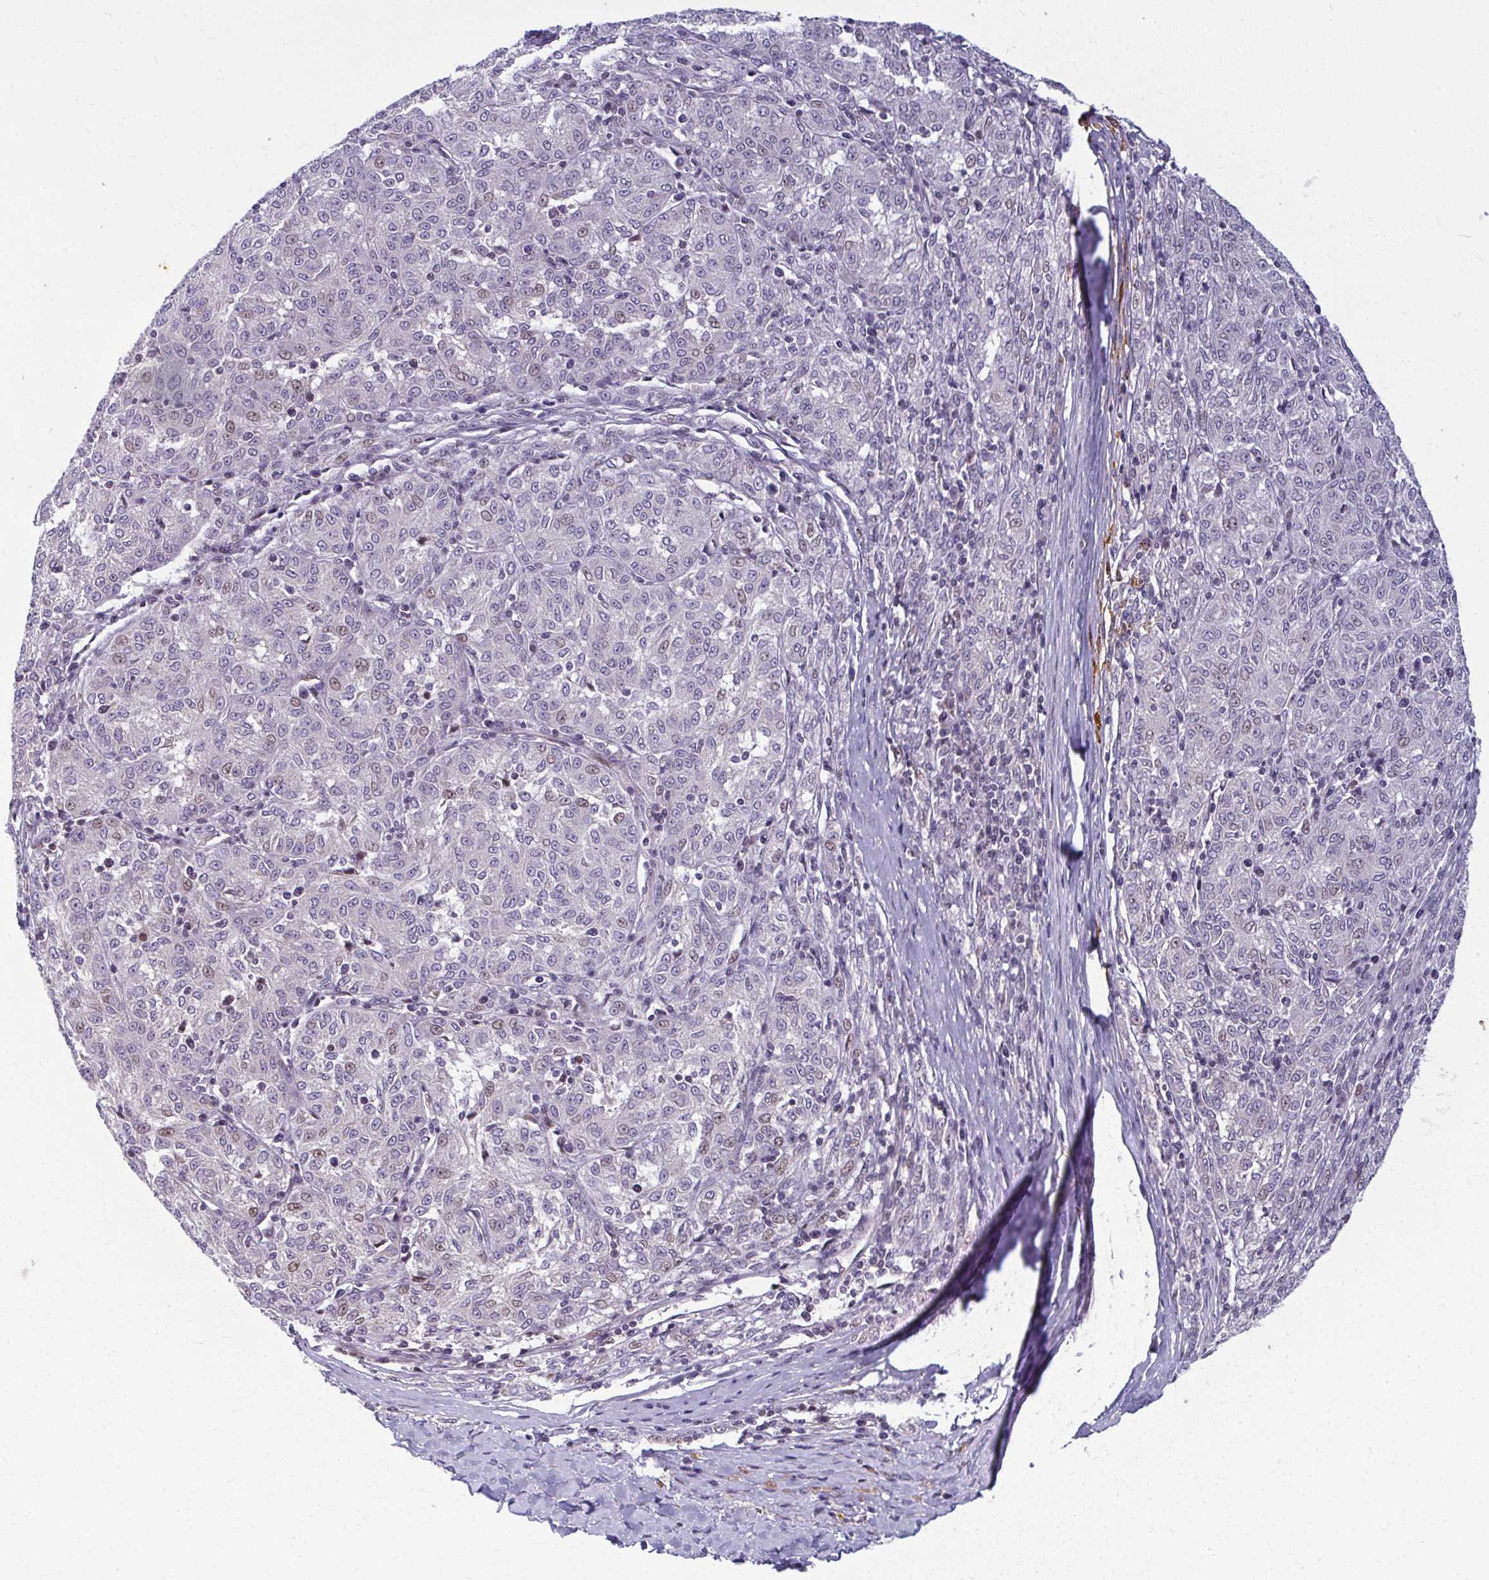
{"staining": {"intensity": "negative", "quantity": "none", "location": "none"}, "tissue": "melanoma", "cell_type": "Tumor cells", "image_type": "cancer", "snomed": [{"axis": "morphology", "description": "Malignant melanoma, NOS"}, {"axis": "topography", "description": "Skin"}], "caption": "Melanoma was stained to show a protein in brown. There is no significant positivity in tumor cells.", "gene": "ODF1", "patient": {"sex": "female", "age": 72}}